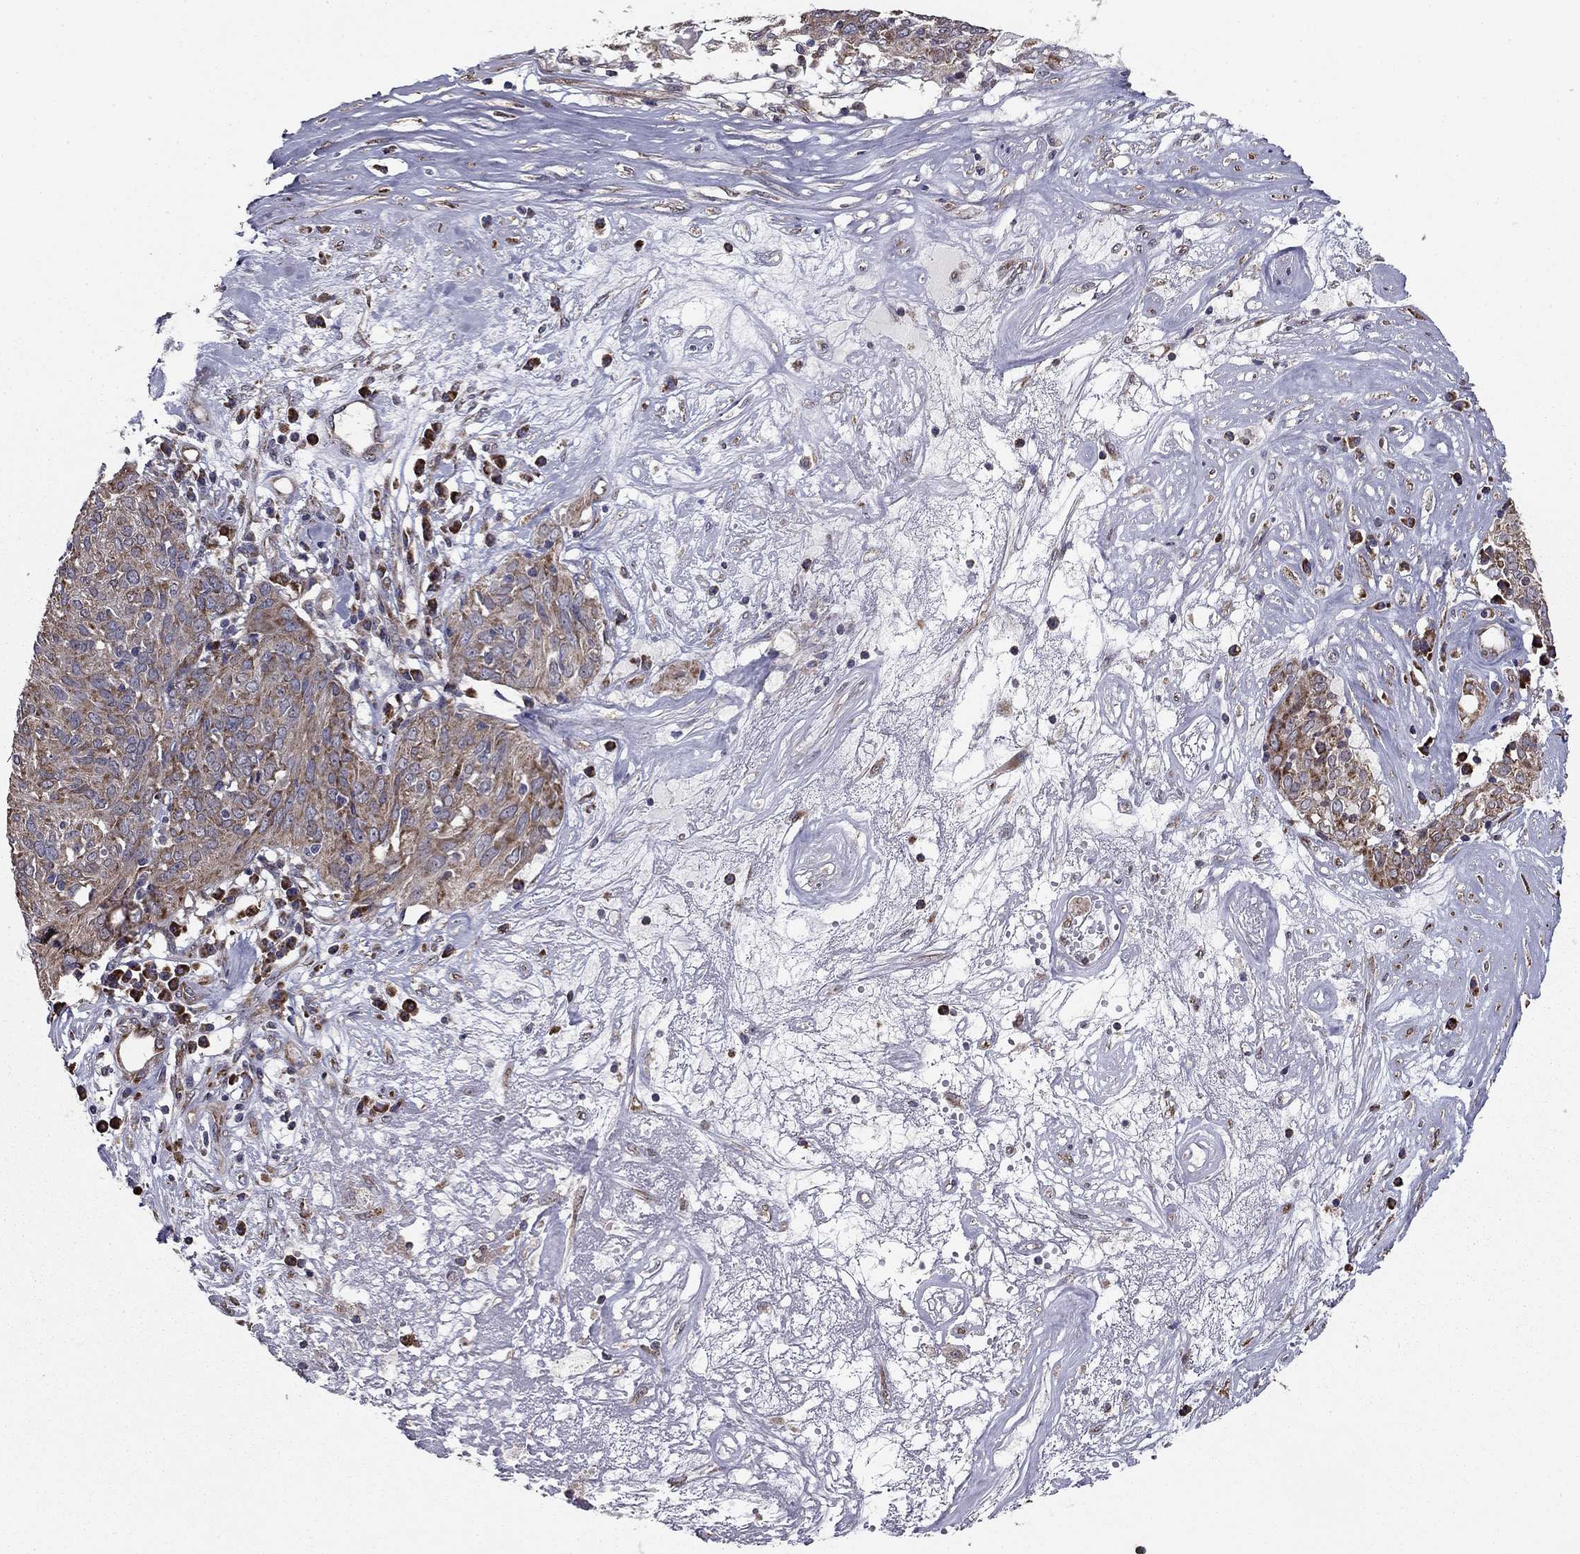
{"staining": {"intensity": "moderate", "quantity": "25%-75%", "location": "cytoplasmic/membranous"}, "tissue": "ovarian cancer", "cell_type": "Tumor cells", "image_type": "cancer", "snomed": [{"axis": "morphology", "description": "Carcinoma, endometroid"}, {"axis": "topography", "description": "Ovary"}], "caption": "Immunohistochemistry (IHC) (DAB) staining of ovarian cancer demonstrates moderate cytoplasmic/membranous protein positivity in approximately 25%-75% of tumor cells.", "gene": "NKIRAS1", "patient": {"sex": "female", "age": 50}}